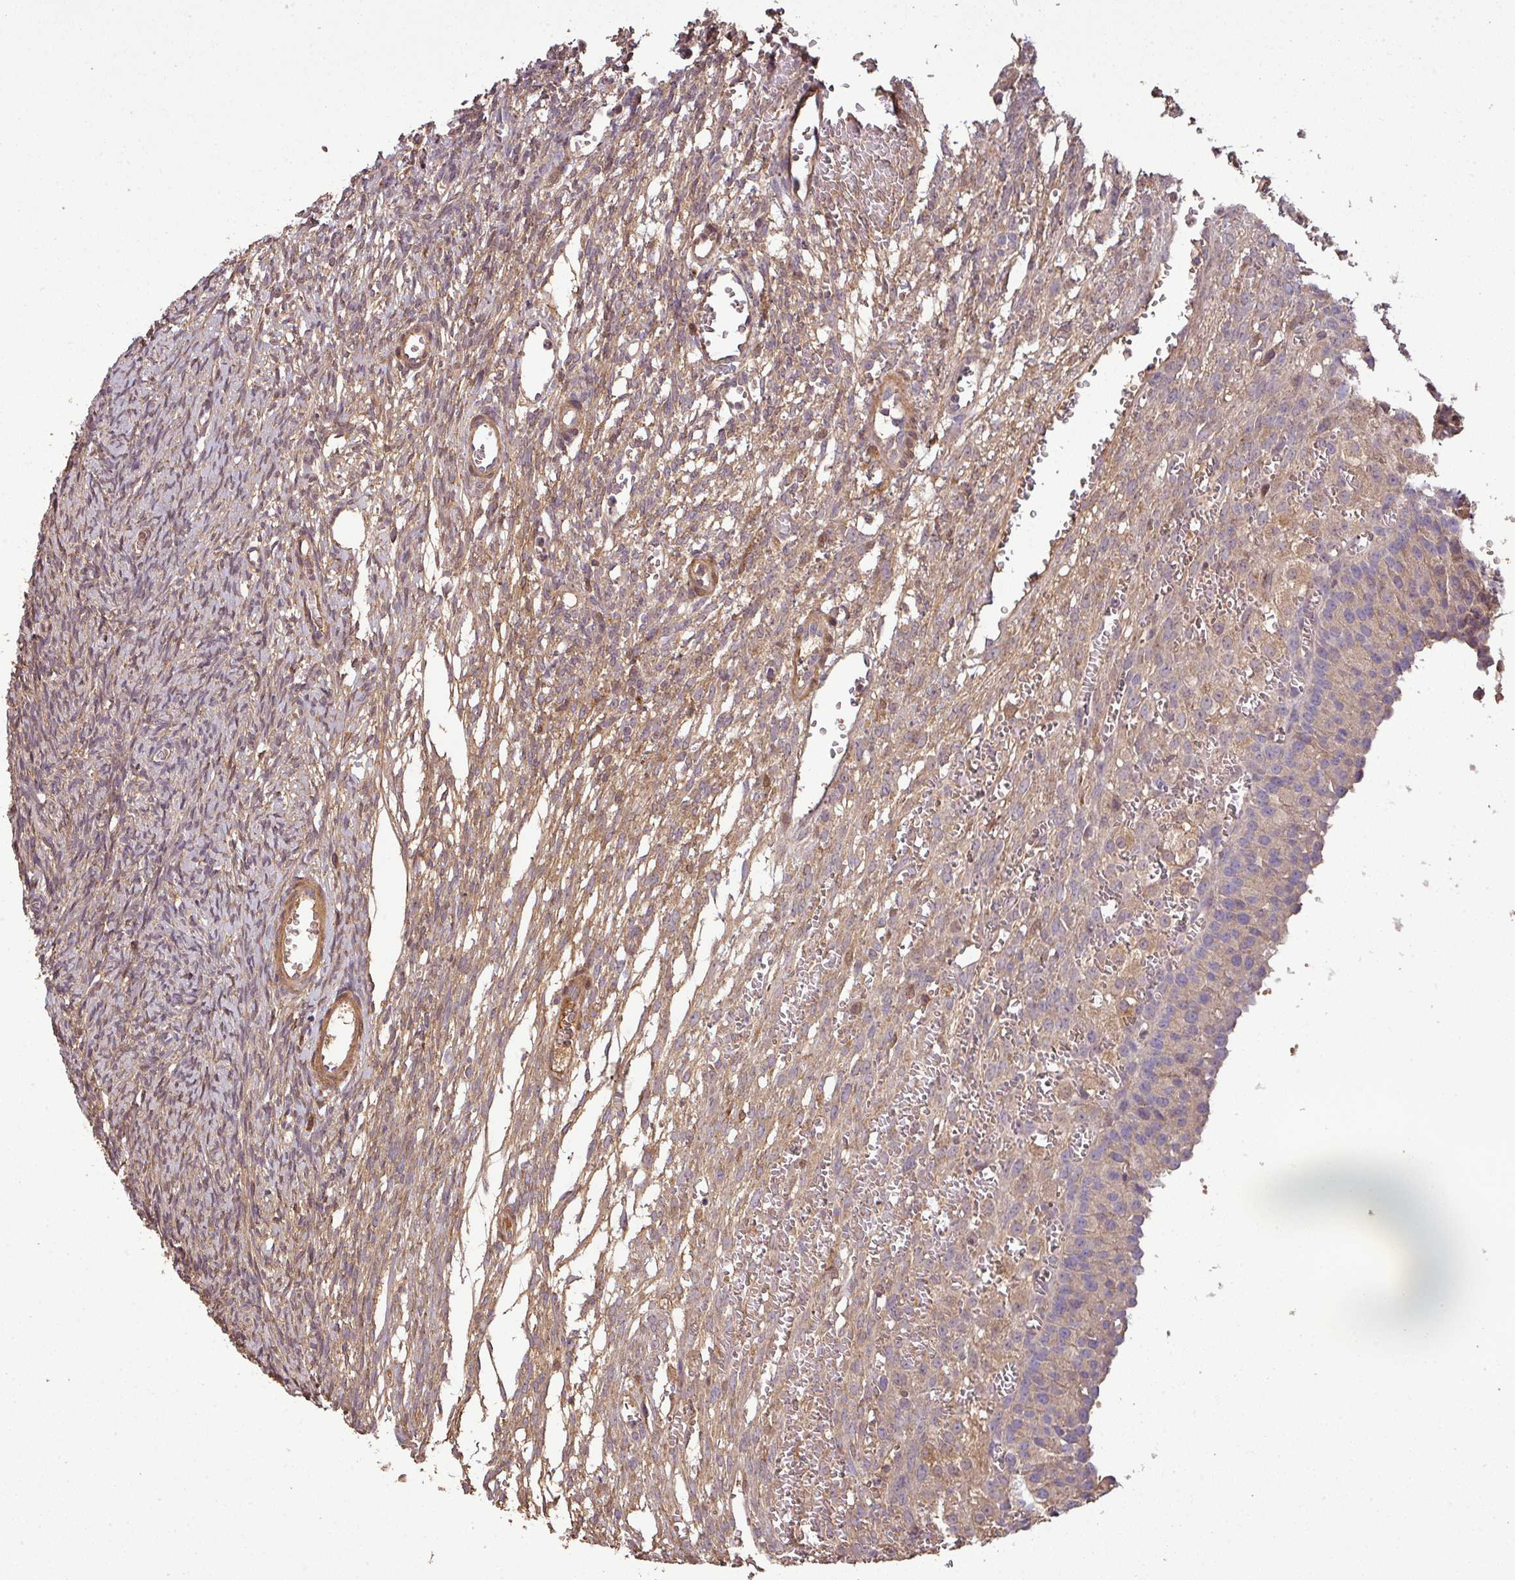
{"staining": {"intensity": "moderate", "quantity": ">75%", "location": "cytoplasmic/membranous"}, "tissue": "ovary", "cell_type": "Ovarian stroma cells", "image_type": "normal", "snomed": [{"axis": "morphology", "description": "Normal tissue, NOS"}, {"axis": "topography", "description": "Ovary"}], "caption": "Immunohistochemistry (DAB (3,3'-diaminobenzidine)) staining of normal human ovary demonstrates moderate cytoplasmic/membranous protein staining in about >75% of ovarian stroma cells.", "gene": "ISLR", "patient": {"sex": "female", "age": 39}}